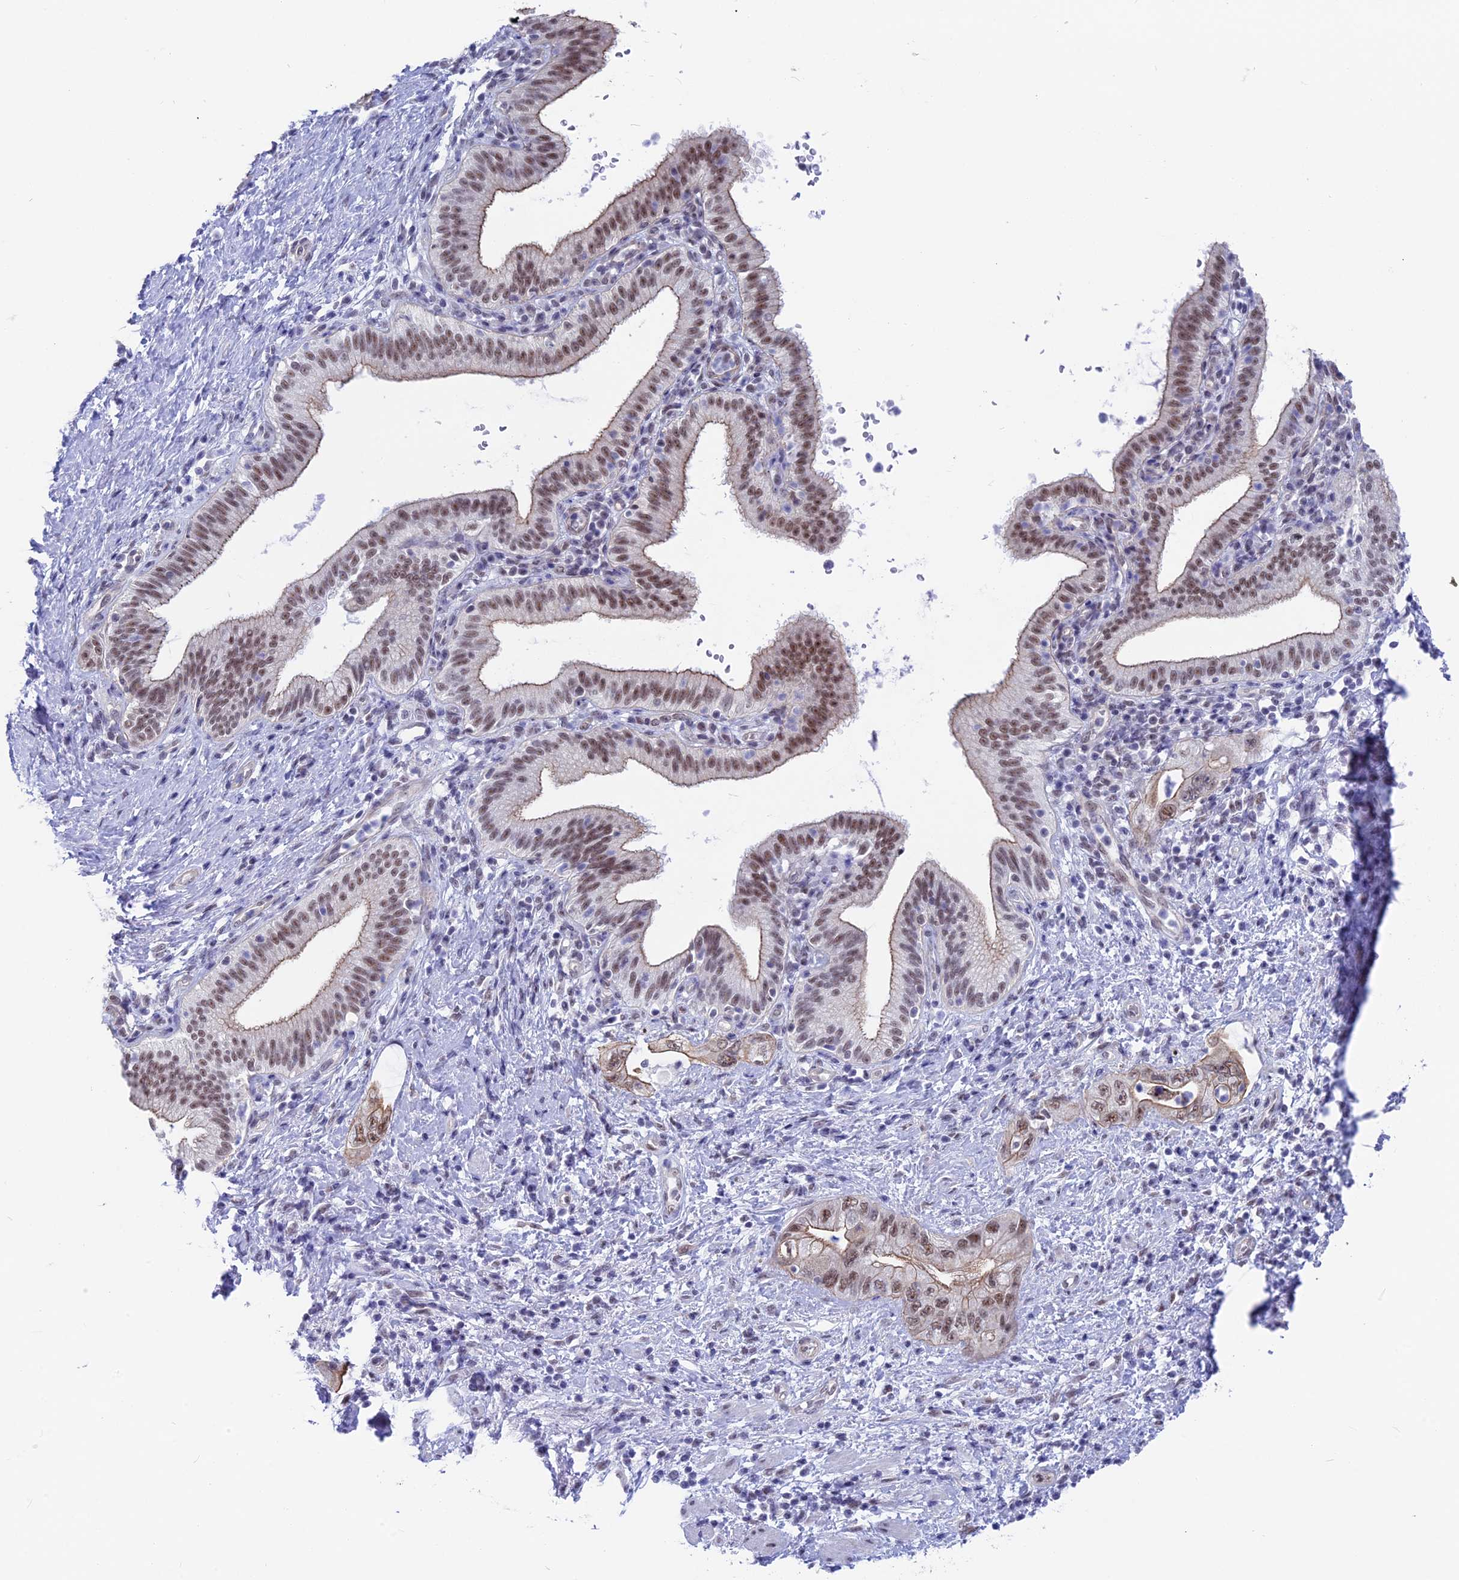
{"staining": {"intensity": "moderate", "quantity": ">75%", "location": "cytoplasmic/membranous,nuclear"}, "tissue": "pancreatic cancer", "cell_type": "Tumor cells", "image_type": "cancer", "snomed": [{"axis": "morphology", "description": "Adenocarcinoma, NOS"}, {"axis": "topography", "description": "Pancreas"}], "caption": "Immunohistochemical staining of human adenocarcinoma (pancreatic) reveals moderate cytoplasmic/membranous and nuclear protein expression in approximately >75% of tumor cells. (DAB IHC with brightfield microscopy, high magnification).", "gene": "SRSF5", "patient": {"sex": "female", "age": 73}}